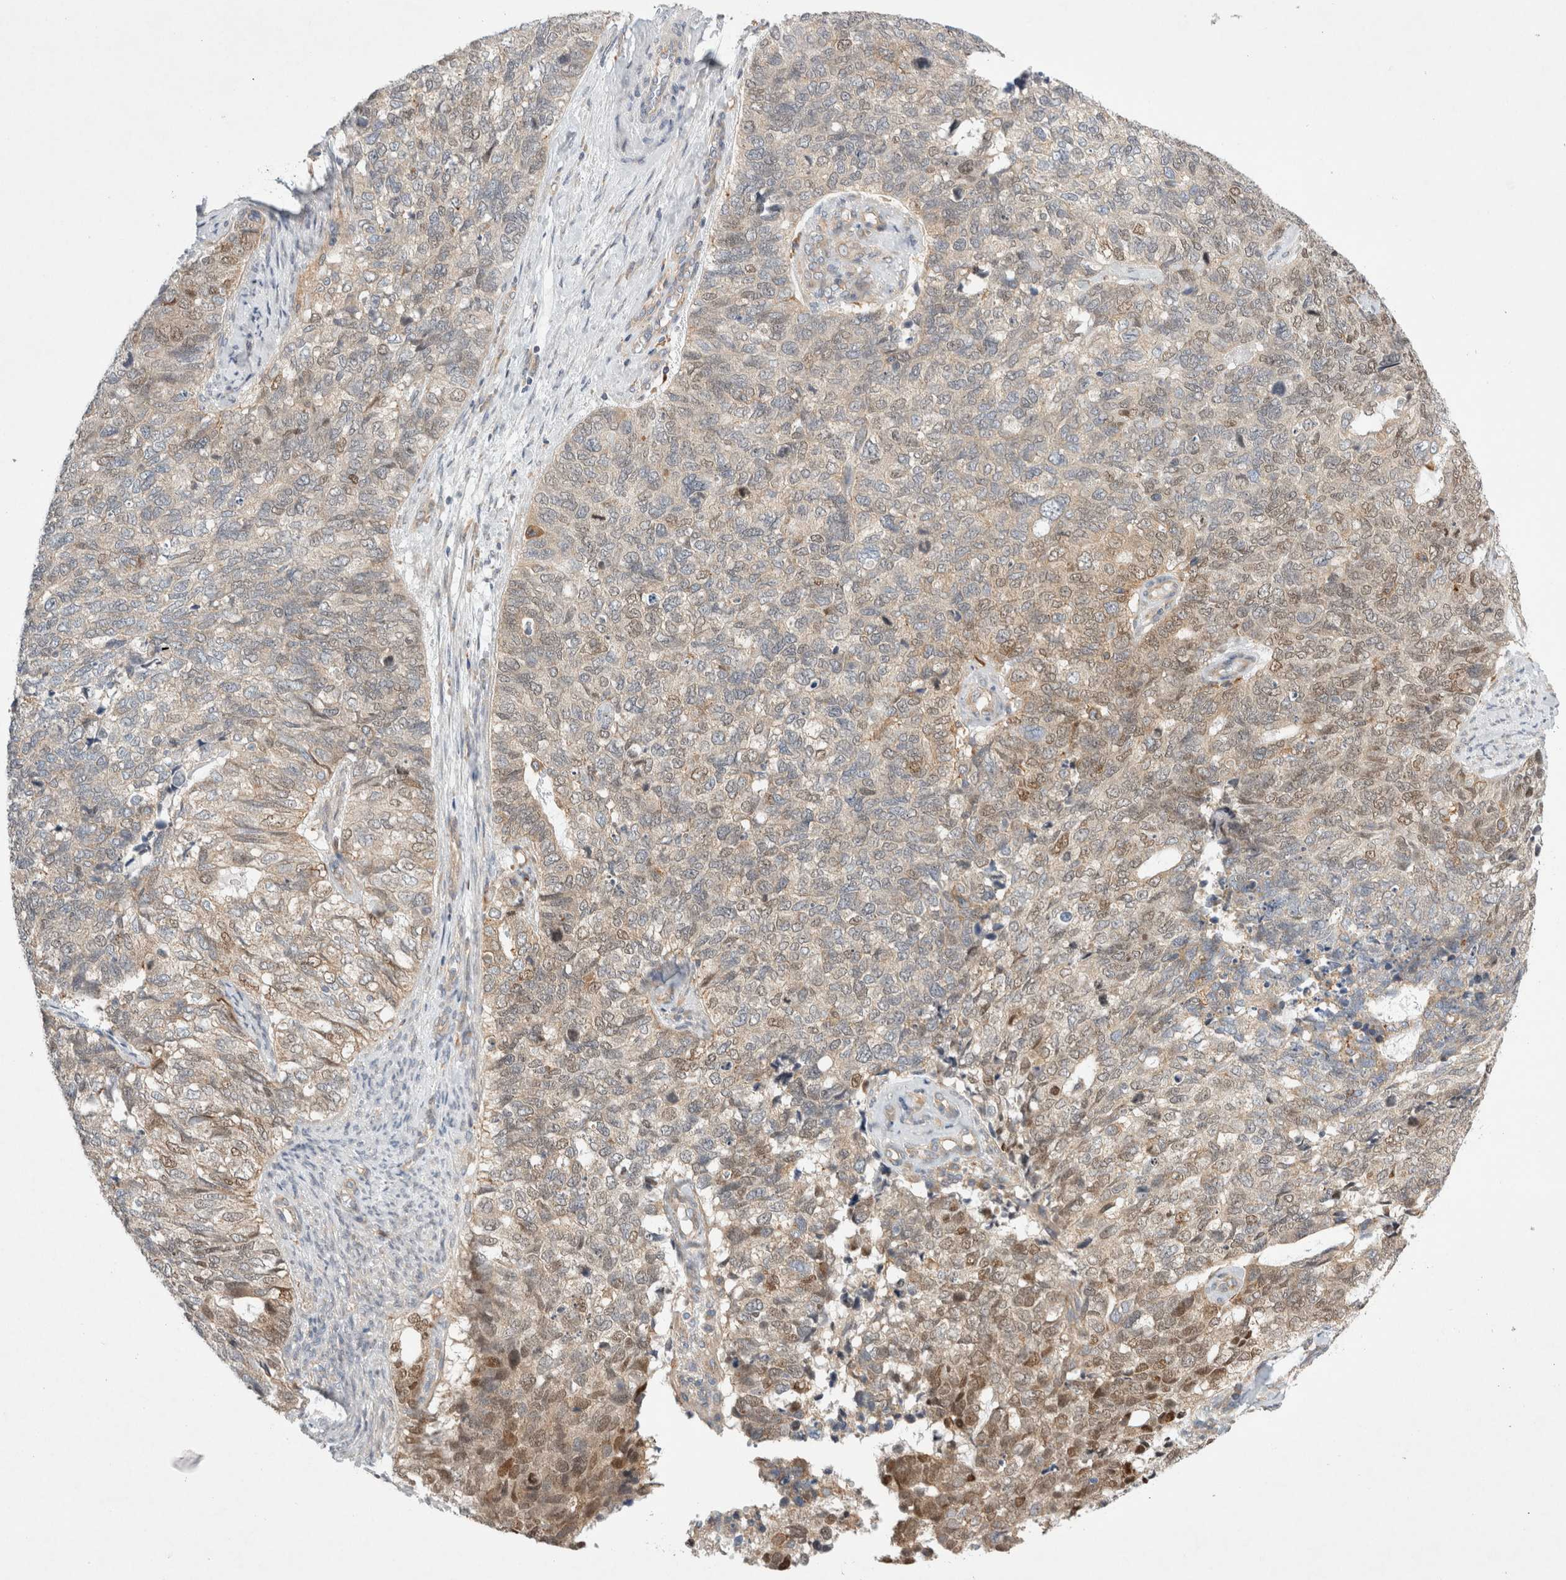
{"staining": {"intensity": "moderate", "quantity": ">75%", "location": "cytoplasmic/membranous,nuclear"}, "tissue": "cervical cancer", "cell_type": "Tumor cells", "image_type": "cancer", "snomed": [{"axis": "morphology", "description": "Squamous cell carcinoma, NOS"}, {"axis": "topography", "description": "Cervix"}], "caption": "The micrograph reveals immunohistochemical staining of cervical cancer (squamous cell carcinoma). There is moderate cytoplasmic/membranous and nuclear positivity is identified in approximately >75% of tumor cells.", "gene": "CDCA7L", "patient": {"sex": "female", "age": 63}}